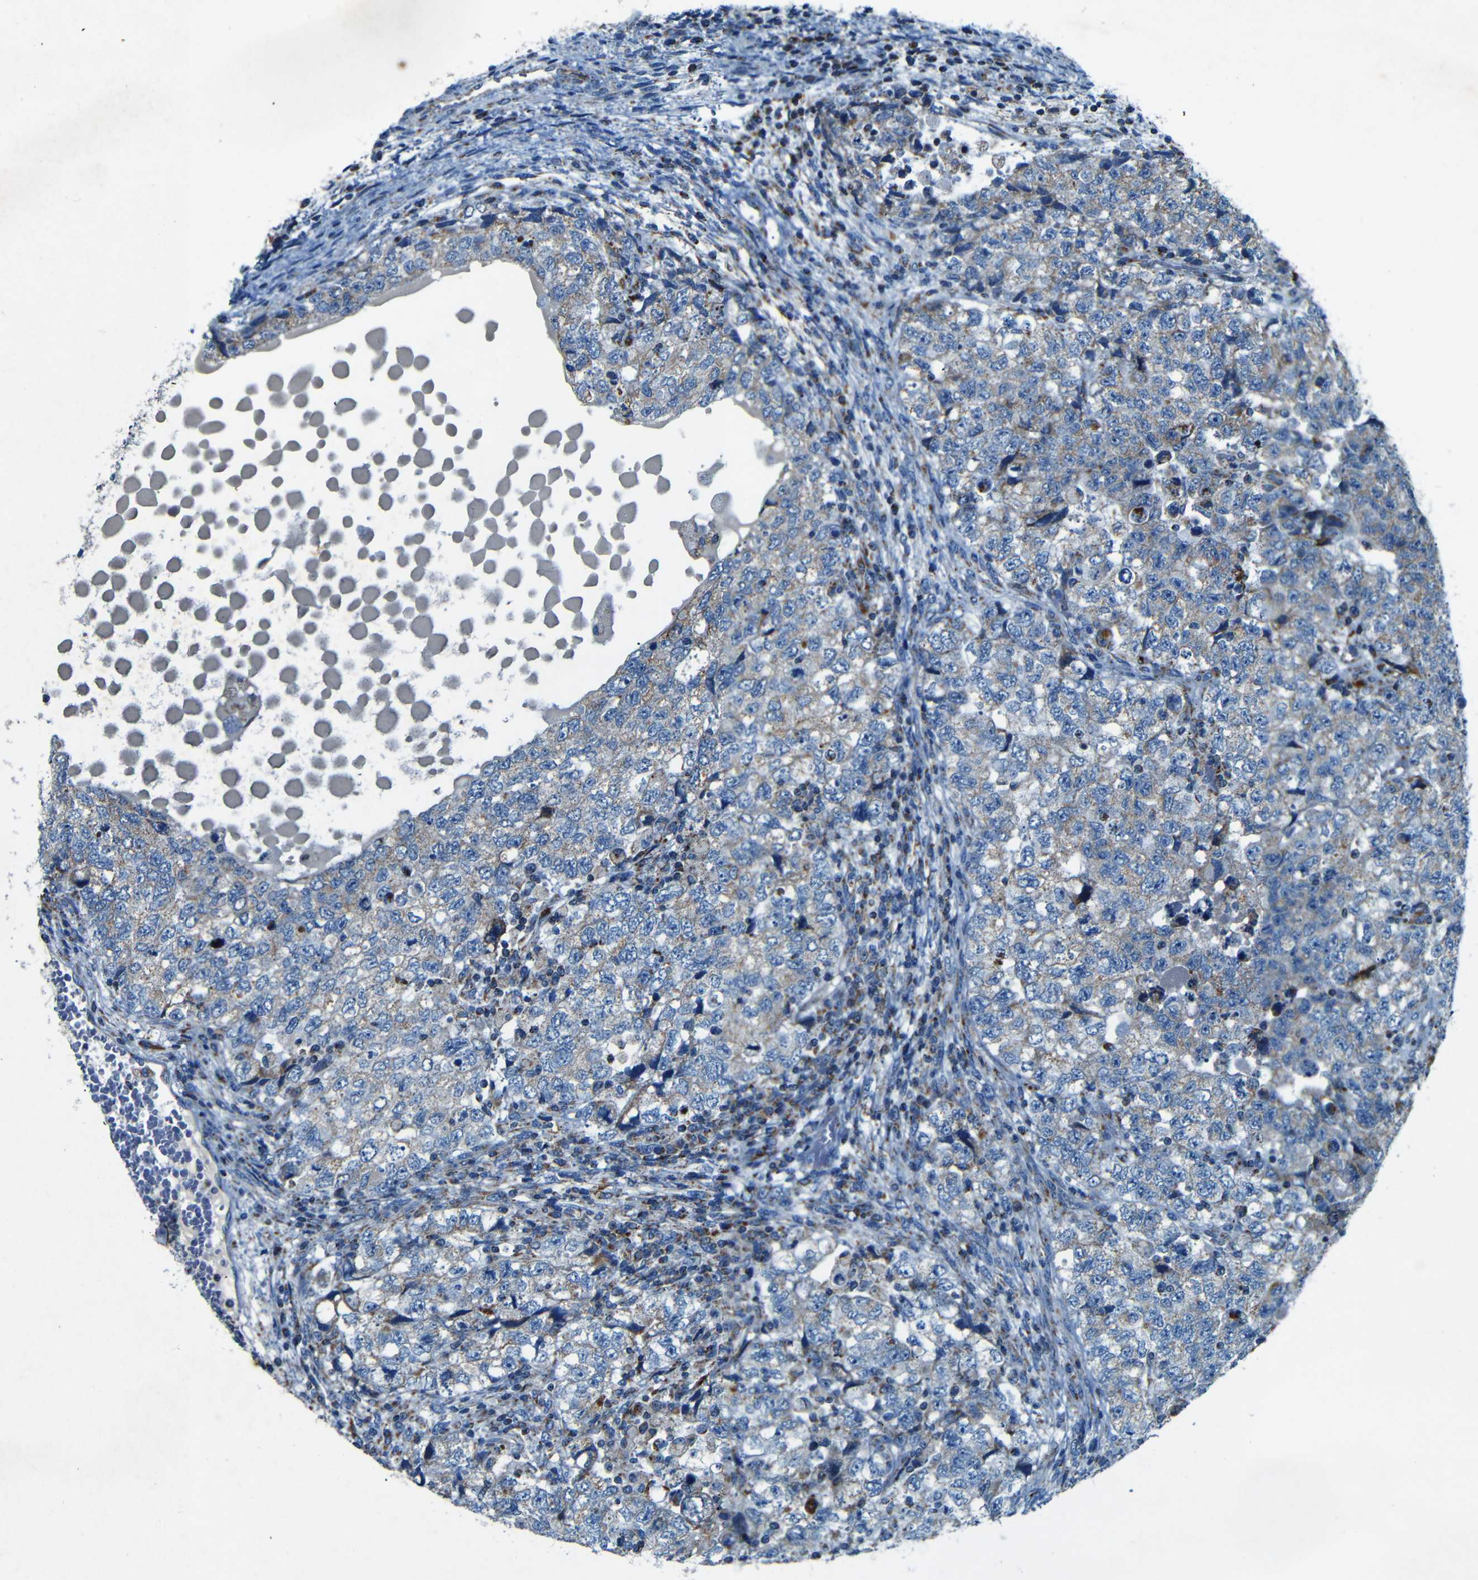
{"staining": {"intensity": "weak", "quantity": ">75%", "location": "cytoplasmic/membranous"}, "tissue": "testis cancer", "cell_type": "Tumor cells", "image_type": "cancer", "snomed": [{"axis": "morphology", "description": "Carcinoma, Embryonal, NOS"}, {"axis": "topography", "description": "Testis"}], "caption": "Approximately >75% of tumor cells in testis embryonal carcinoma exhibit weak cytoplasmic/membranous protein positivity as visualized by brown immunohistochemical staining.", "gene": "WSCD2", "patient": {"sex": "male", "age": 36}}